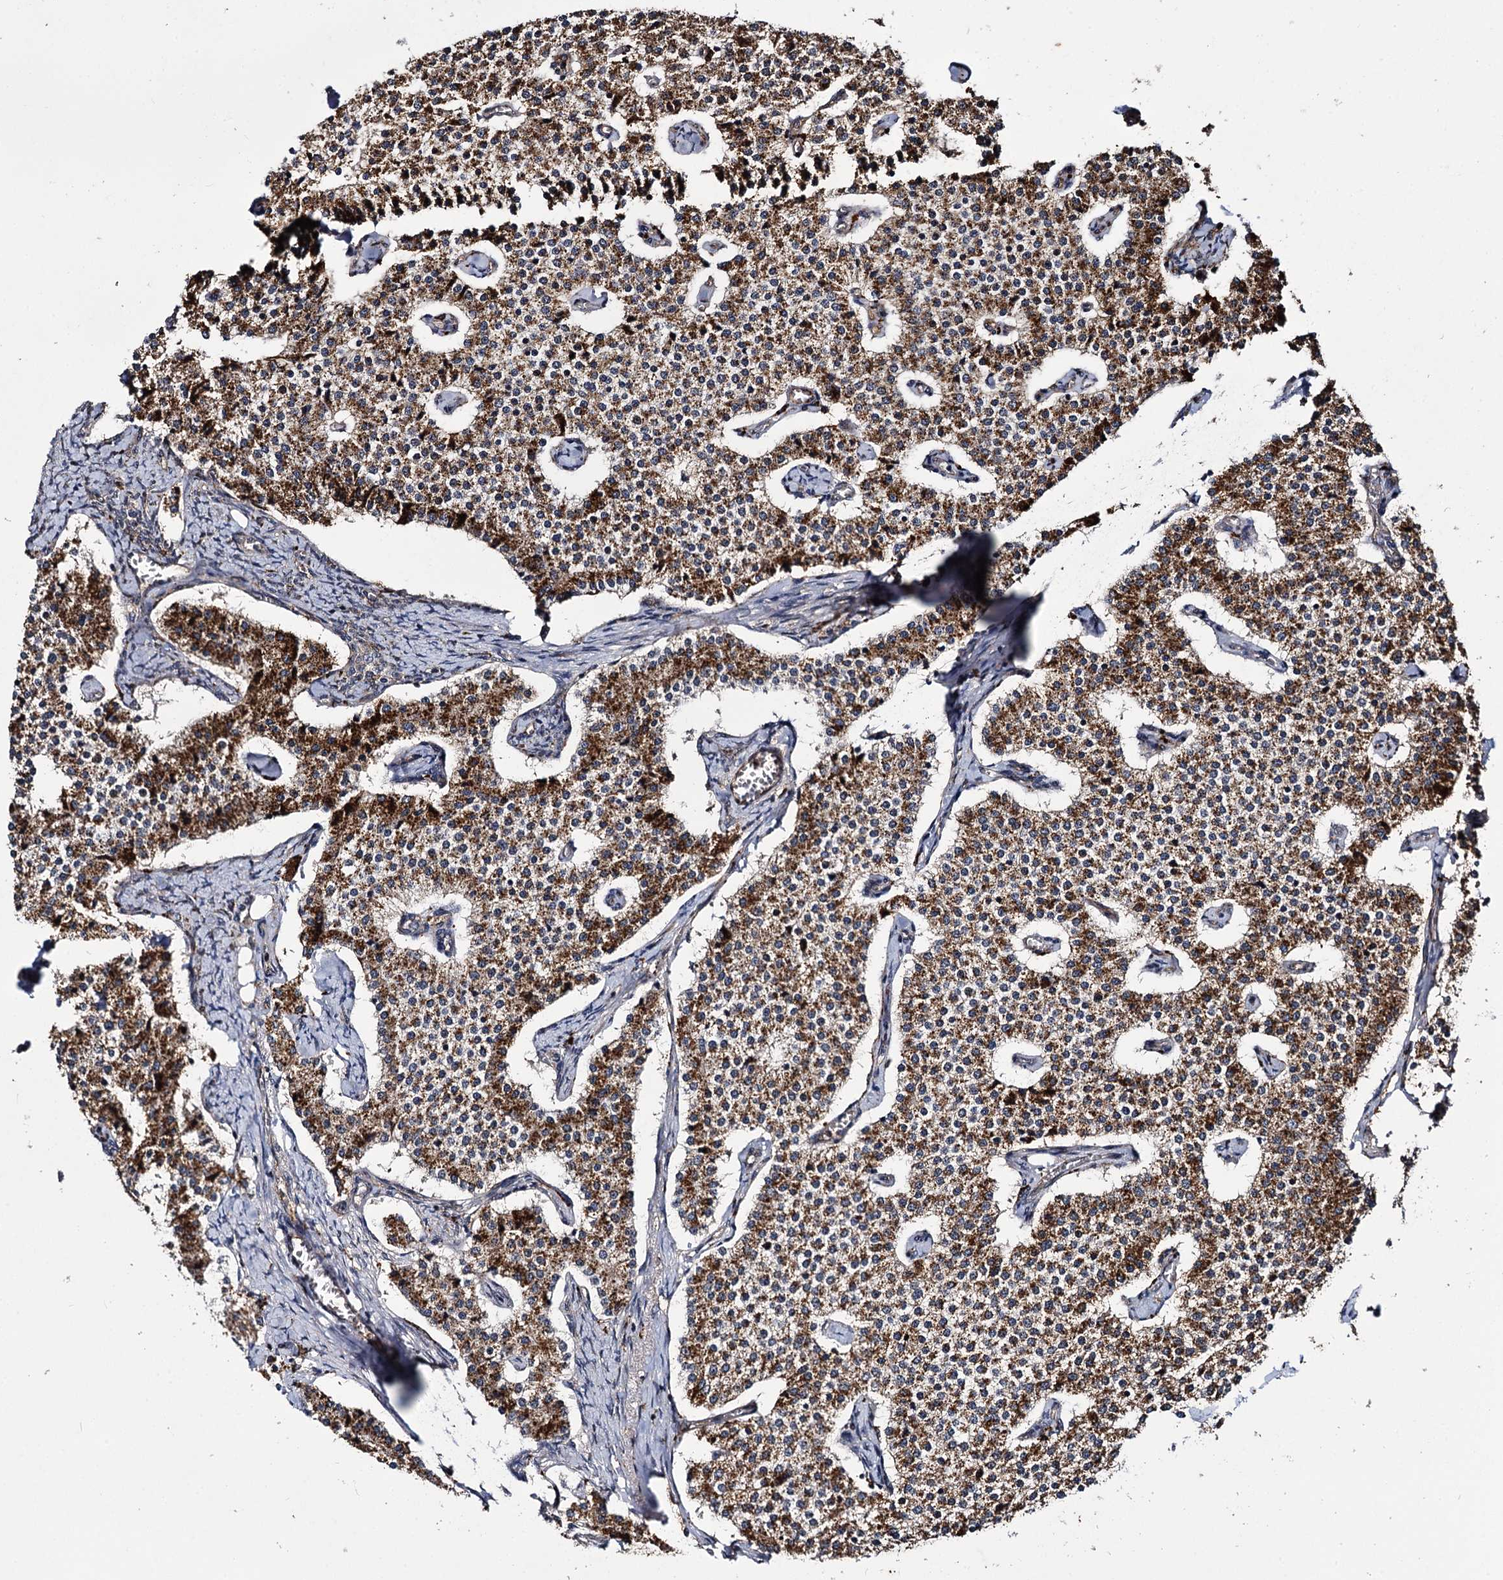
{"staining": {"intensity": "moderate", "quantity": ">75%", "location": "cytoplasmic/membranous"}, "tissue": "carcinoid", "cell_type": "Tumor cells", "image_type": "cancer", "snomed": [{"axis": "morphology", "description": "Carcinoid, malignant, NOS"}, {"axis": "topography", "description": "Colon"}], "caption": "An immunohistochemistry image of tumor tissue is shown. Protein staining in brown highlights moderate cytoplasmic/membranous positivity in carcinoid within tumor cells.", "gene": "CEP192", "patient": {"sex": "female", "age": 52}}